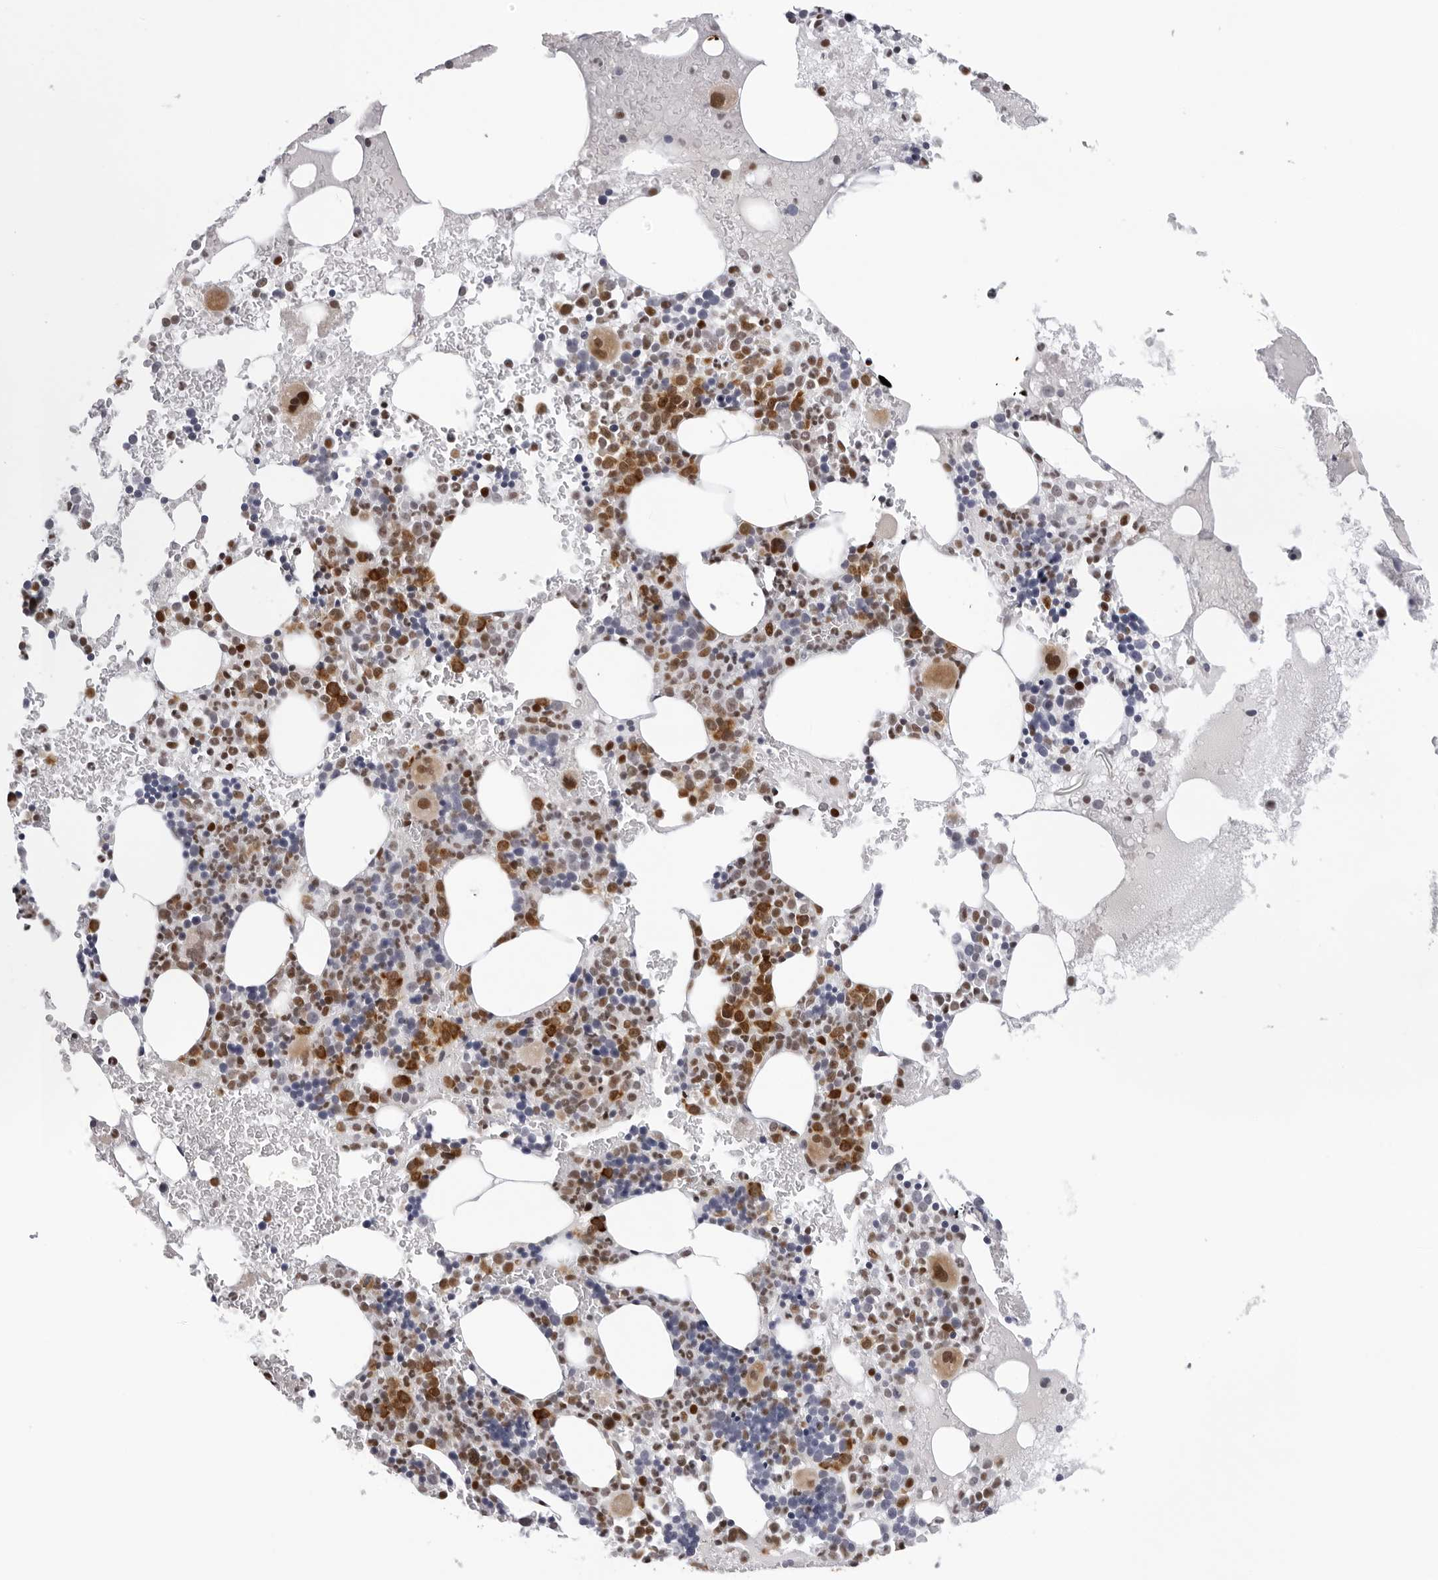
{"staining": {"intensity": "moderate", "quantity": "25%-75%", "location": "nuclear"}, "tissue": "bone marrow", "cell_type": "Hematopoietic cells", "image_type": "normal", "snomed": [{"axis": "morphology", "description": "Normal tissue, NOS"}, {"axis": "topography", "description": "Bone marrow"}], "caption": "Brown immunohistochemical staining in benign bone marrow exhibits moderate nuclear positivity in approximately 25%-75% of hematopoietic cells. The staining was performed using DAB to visualize the protein expression in brown, while the nuclei were stained in blue with hematoxylin (Magnification: 20x).", "gene": "OGG1", "patient": {"sex": "male", "age": 73}}